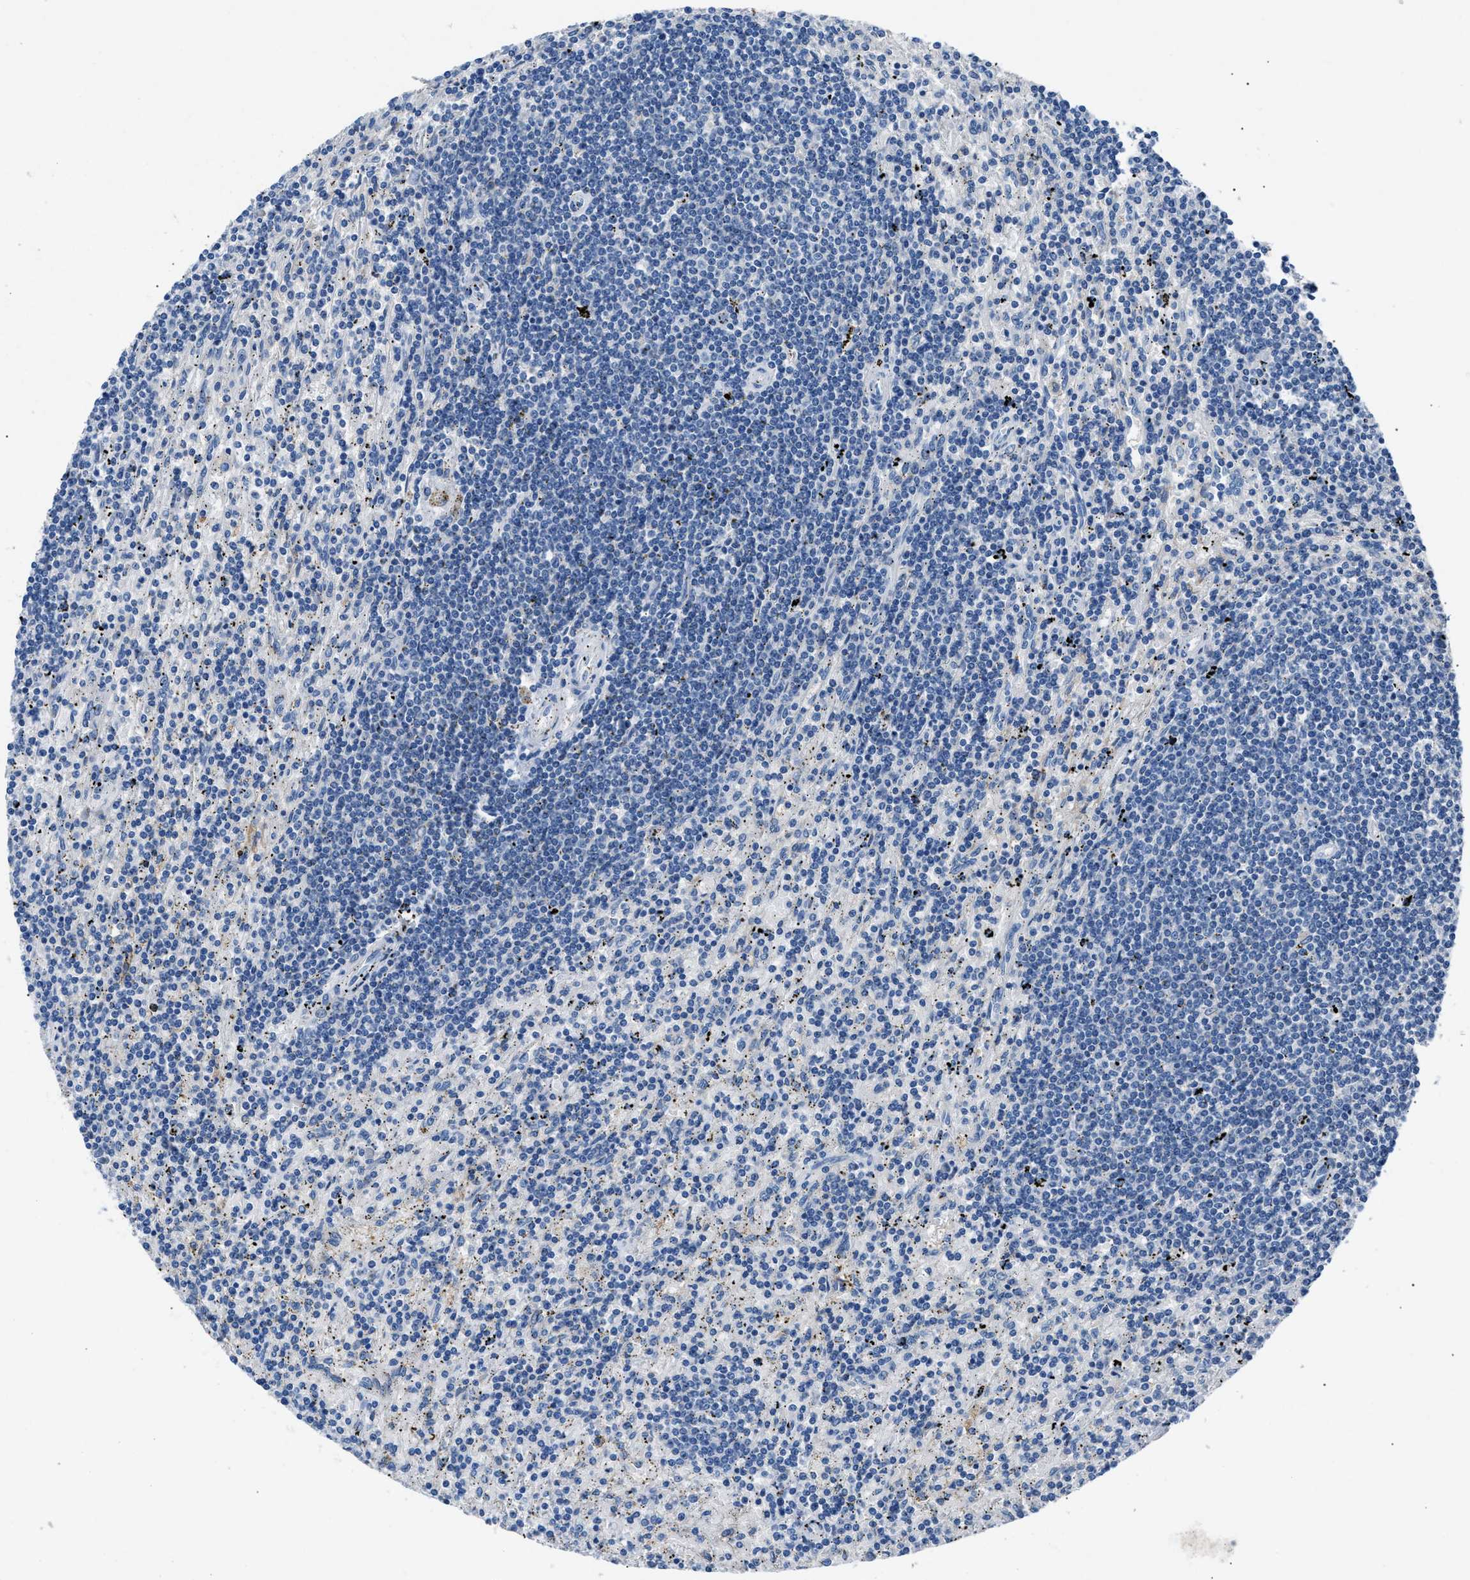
{"staining": {"intensity": "negative", "quantity": "none", "location": "none"}, "tissue": "lymphoma", "cell_type": "Tumor cells", "image_type": "cancer", "snomed": [{"axis": "morphology", "description": "Malignant lymphoma, non-Hodgkin's type, Low grade"}, {"axis": "topography", "description": "Spleen"}], "caption": "Human malignant lymphoma, non-Hodgkin's type (low-grade) stained for a protein using IHC exhibits no staining in tumor cells.", "gene": "DNAAF5", "patient": {"sex": "male", "age": 76}}